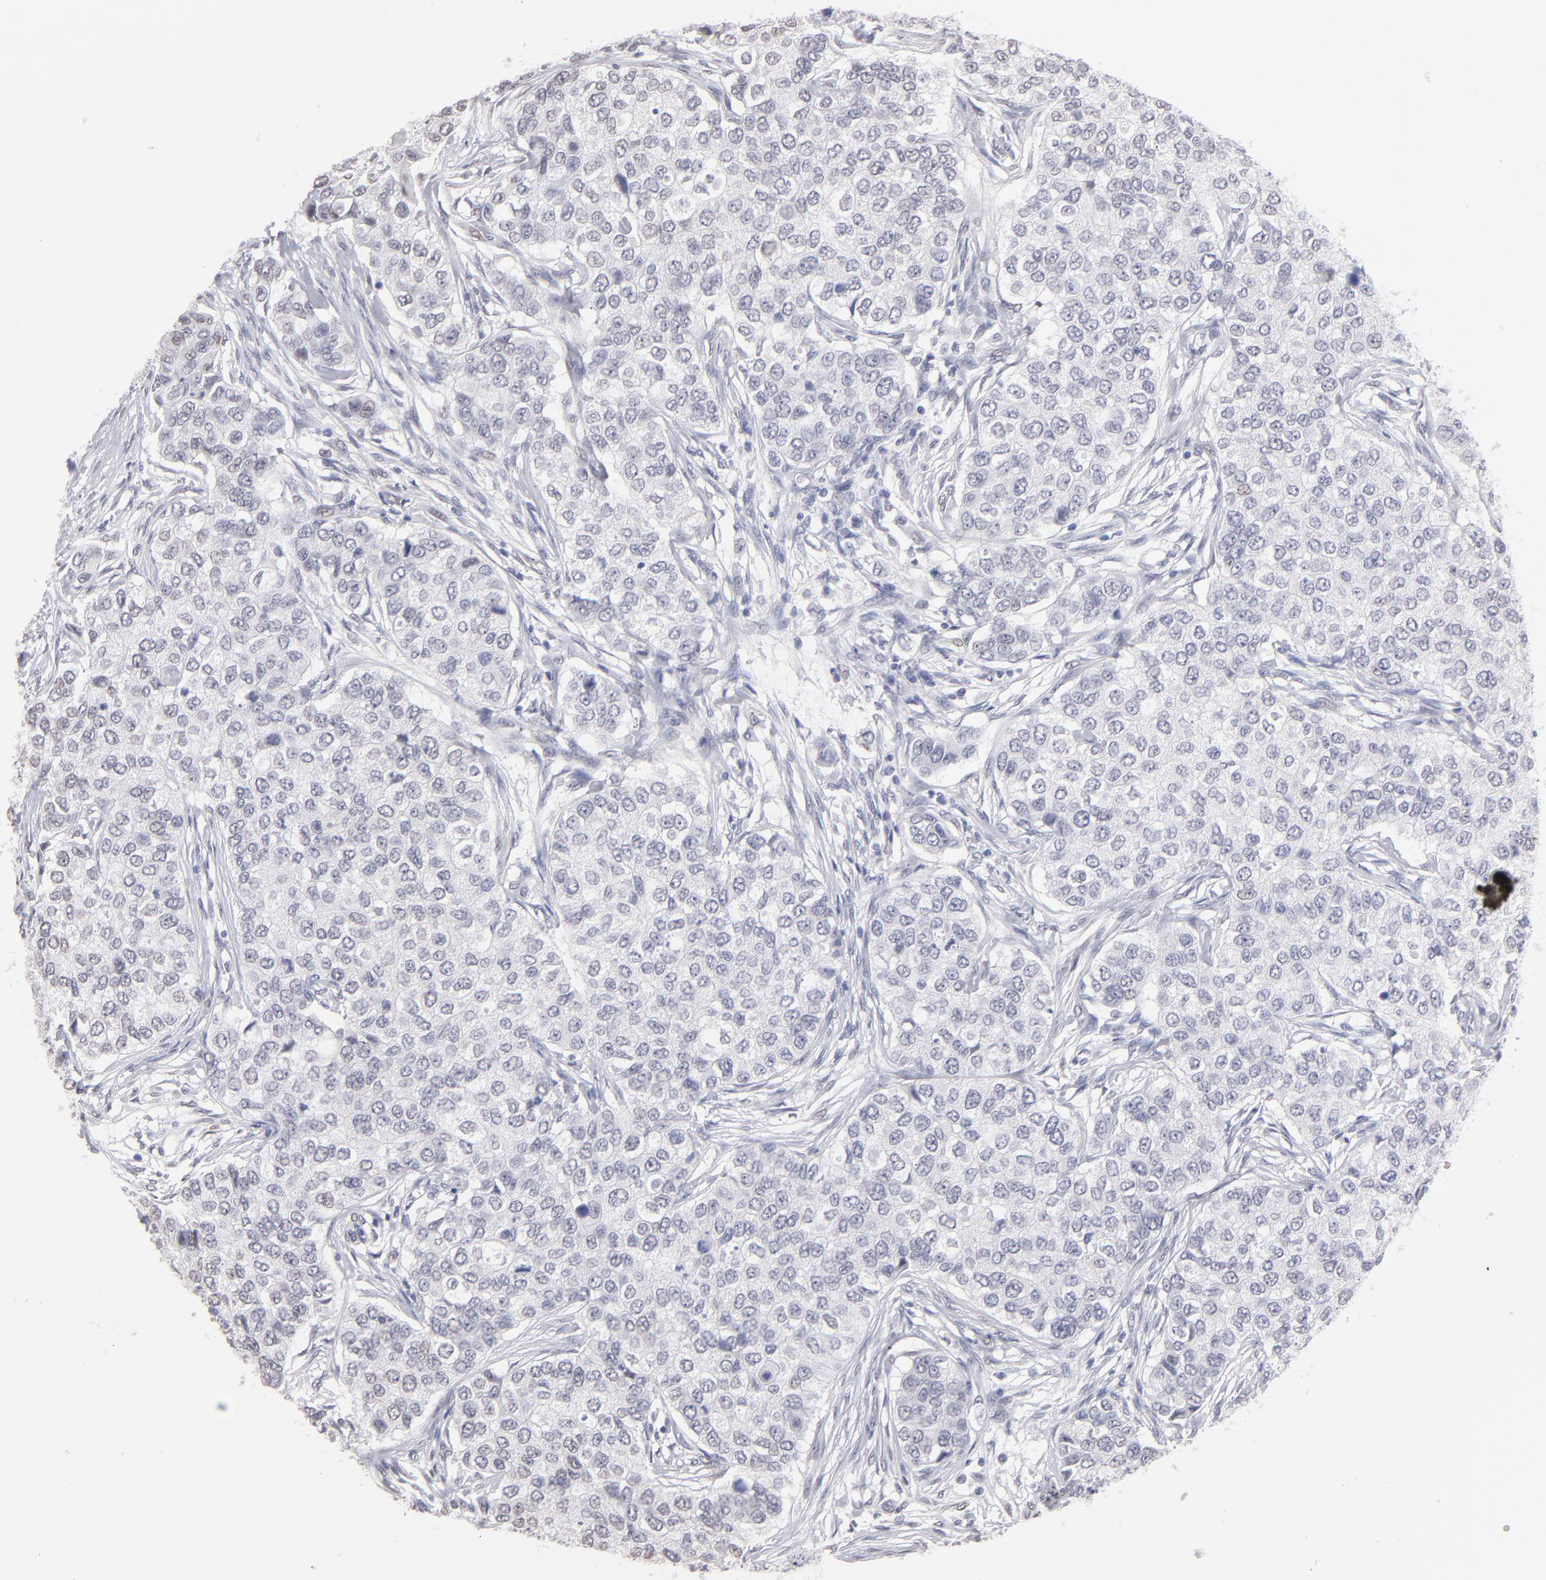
{"staining": {"intensity": "negative", "quantity": "none", "location": "none"}, "tissue": "breast cancer", "cell_type": "Tumor cells", "image_type": "cancer", "snomed": [{"axis": "morphology", "description": "Normal tissue, NOS"}, {"axis": "morphology", "description": "Duct carcinoma"}, {"axis": "topography", "description": "Breast"}], "caption": "This is an immunohistochemistry image of human breast cancer (infiltrating ductal carcinoma). There is no positivity in tumor cells.", "gene": "MGAM", "patient": {"sex": "female", "age": 49}}